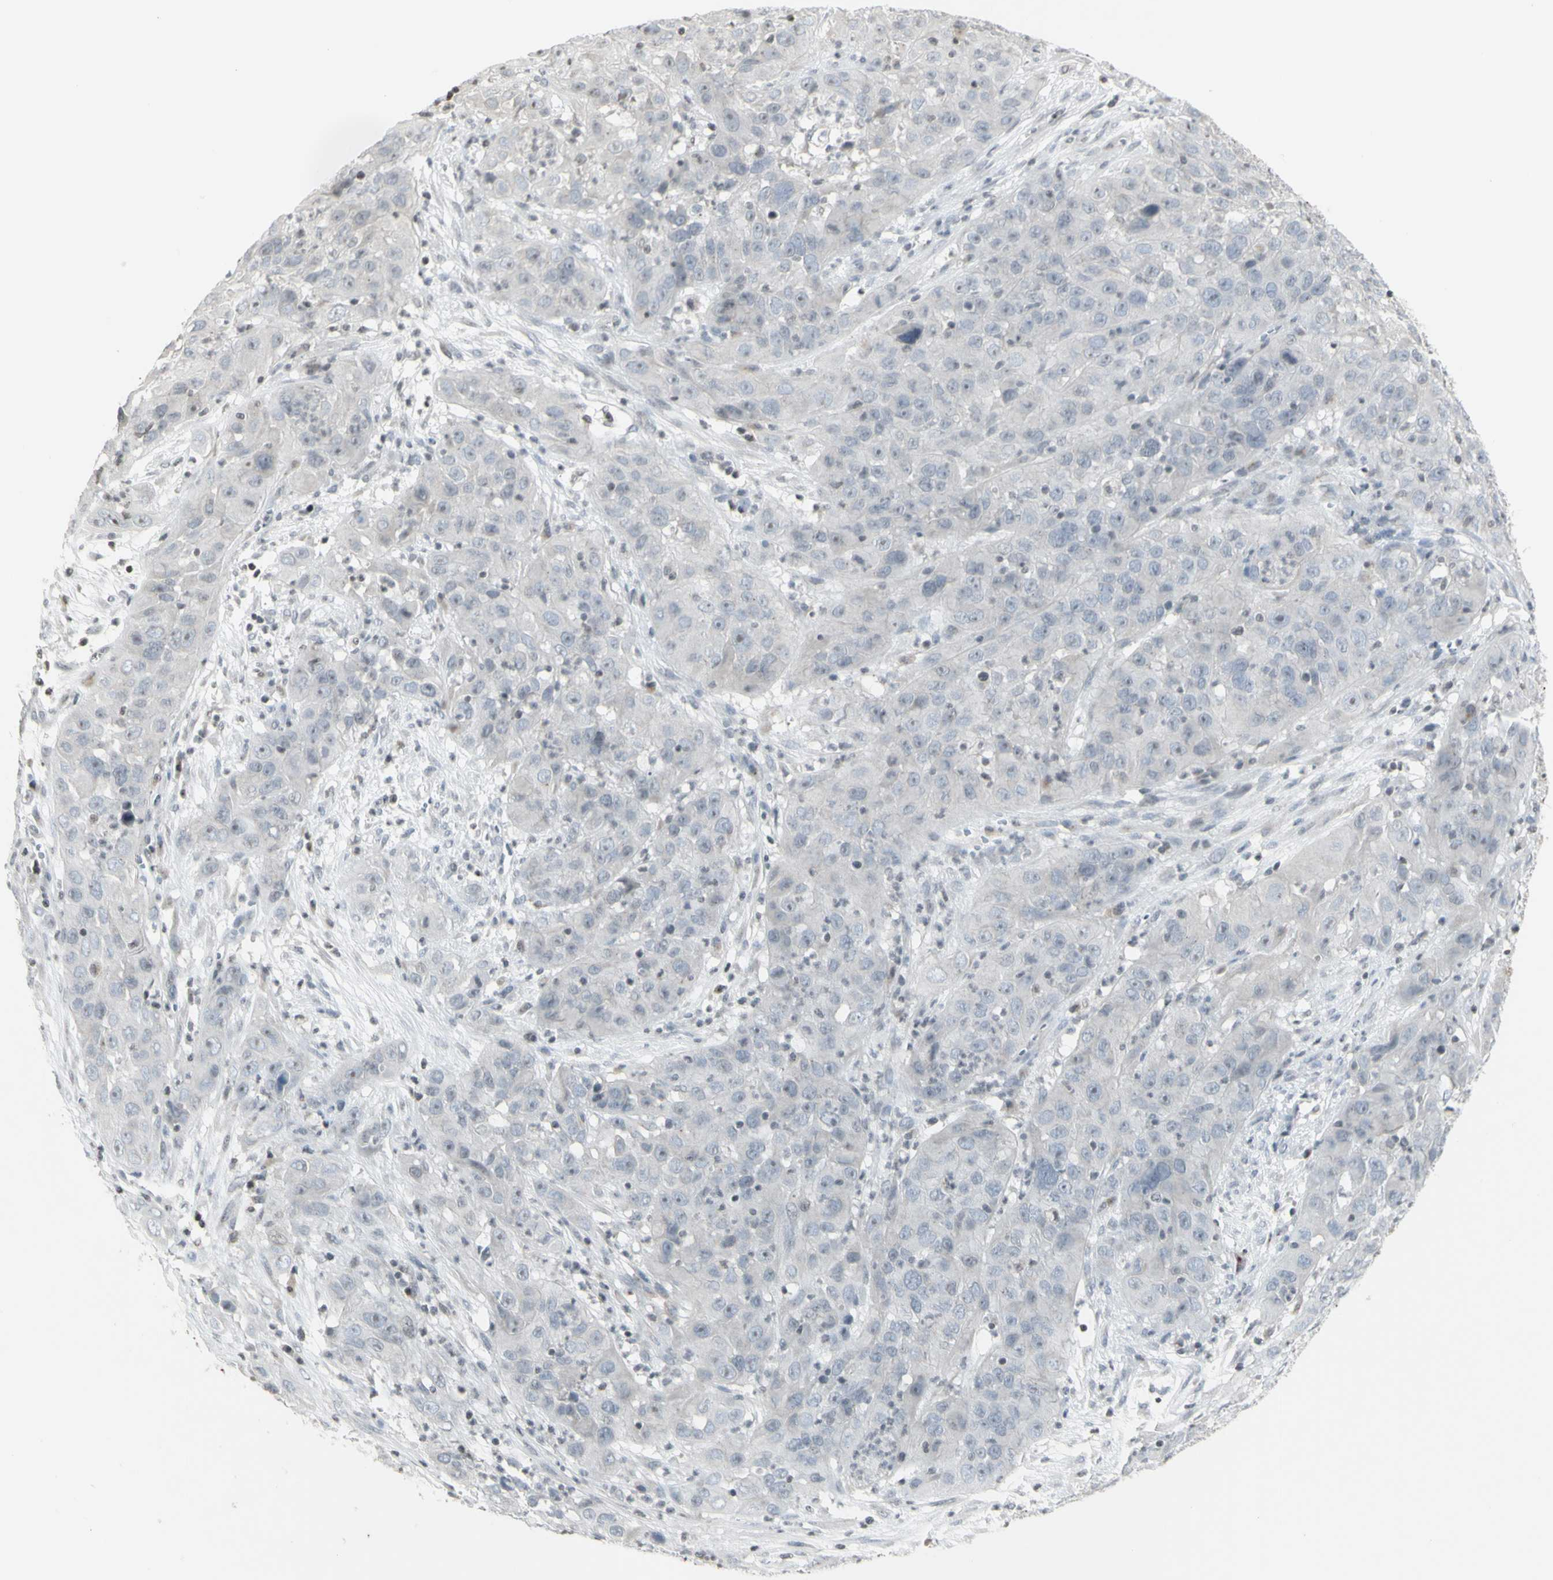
{"staining": {"intensity": "negative", "quantity": "none", "location": "none"}, "tissue": "cervical cancer", "cell_type": "Tumor cells", "image_type": "cancer", "snomed": [{"axis": "morphology", "description": "Squamous cell carcinoma, NOS"}, {"axis": "topography", "description": "Cervix"}], "caption": "Protein analysis of cervical cancer demonstrates no significant expression in tumor cells.", "gene": "MUC5AC", "patient": {"sex": "female", "age": 32}}